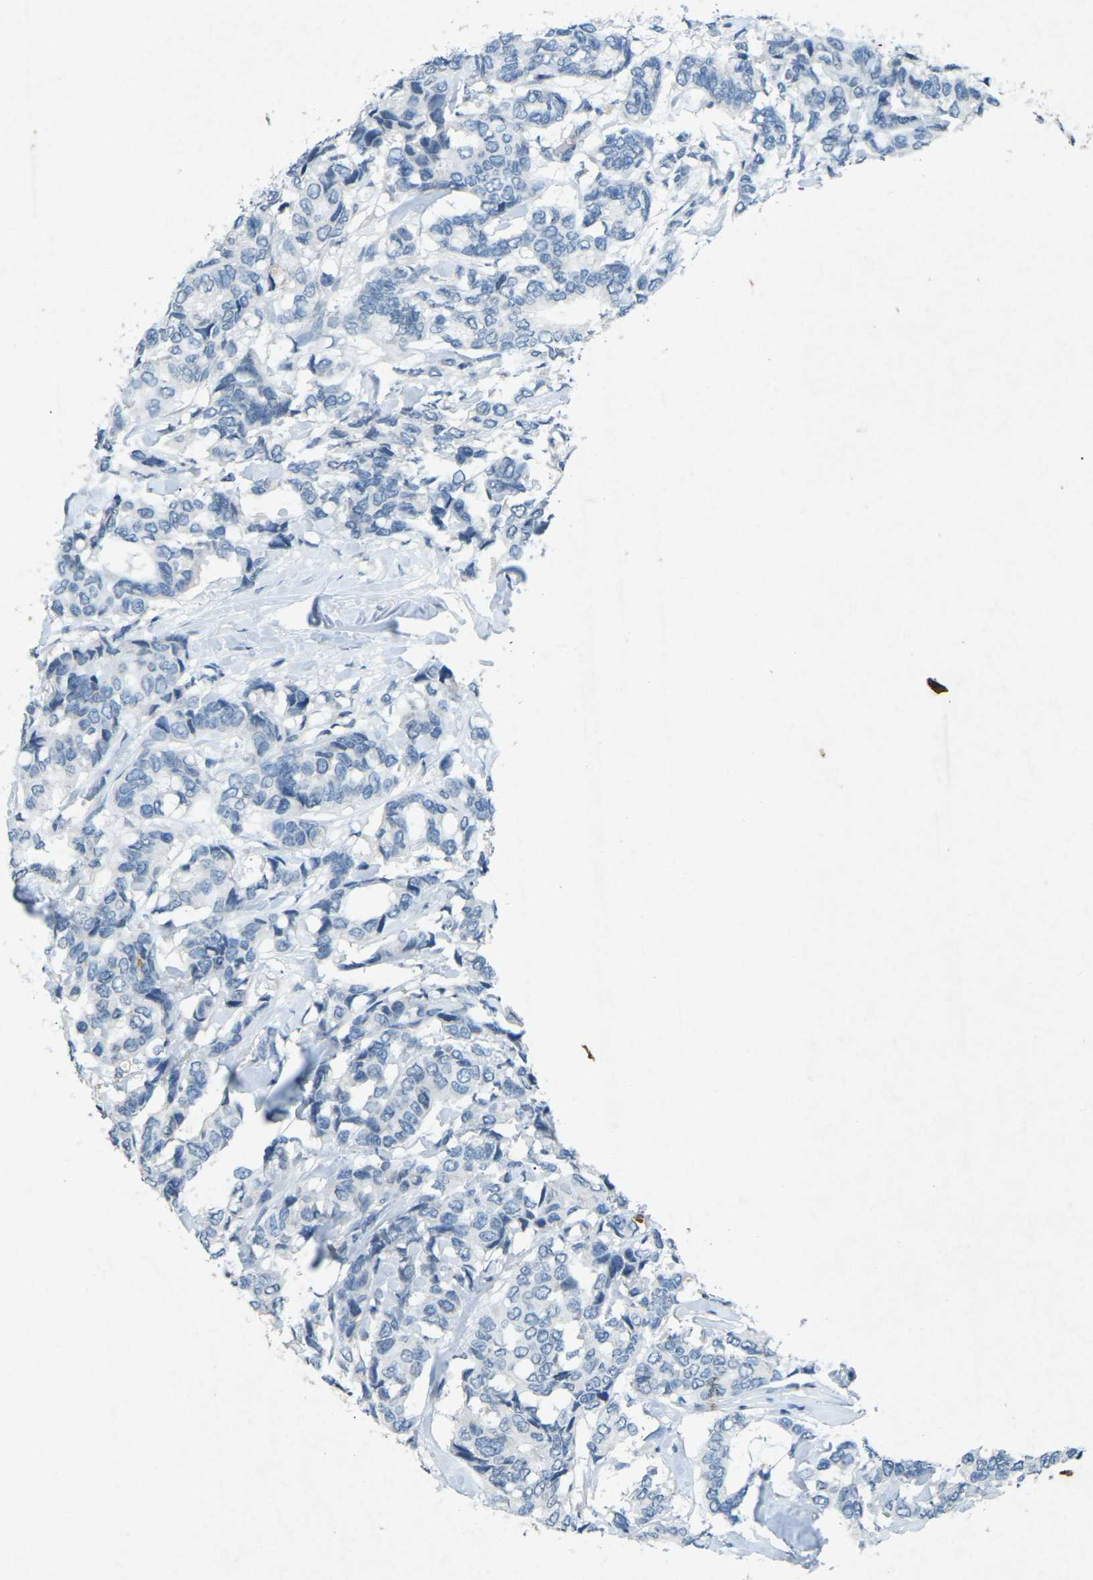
{"staining": {"intensity": "negative", "quantity": "none", "location": "none"}, "tissue": "breast cancer", "cell_type": "Tumor cells", "image_type": "cancer", "snomed": [{"axis": "morphology", "description": "Duct carcinoma"}, {"axis": "topography", "description": "Breast"}], "caption": "Immunohistochemical staining of breast cancer (infiltrating ductal carcinoma) demonstrates no significant positivity in tumor cells.", "gene": "A1BG", "patient": {"sex": "female", "age": 87}}